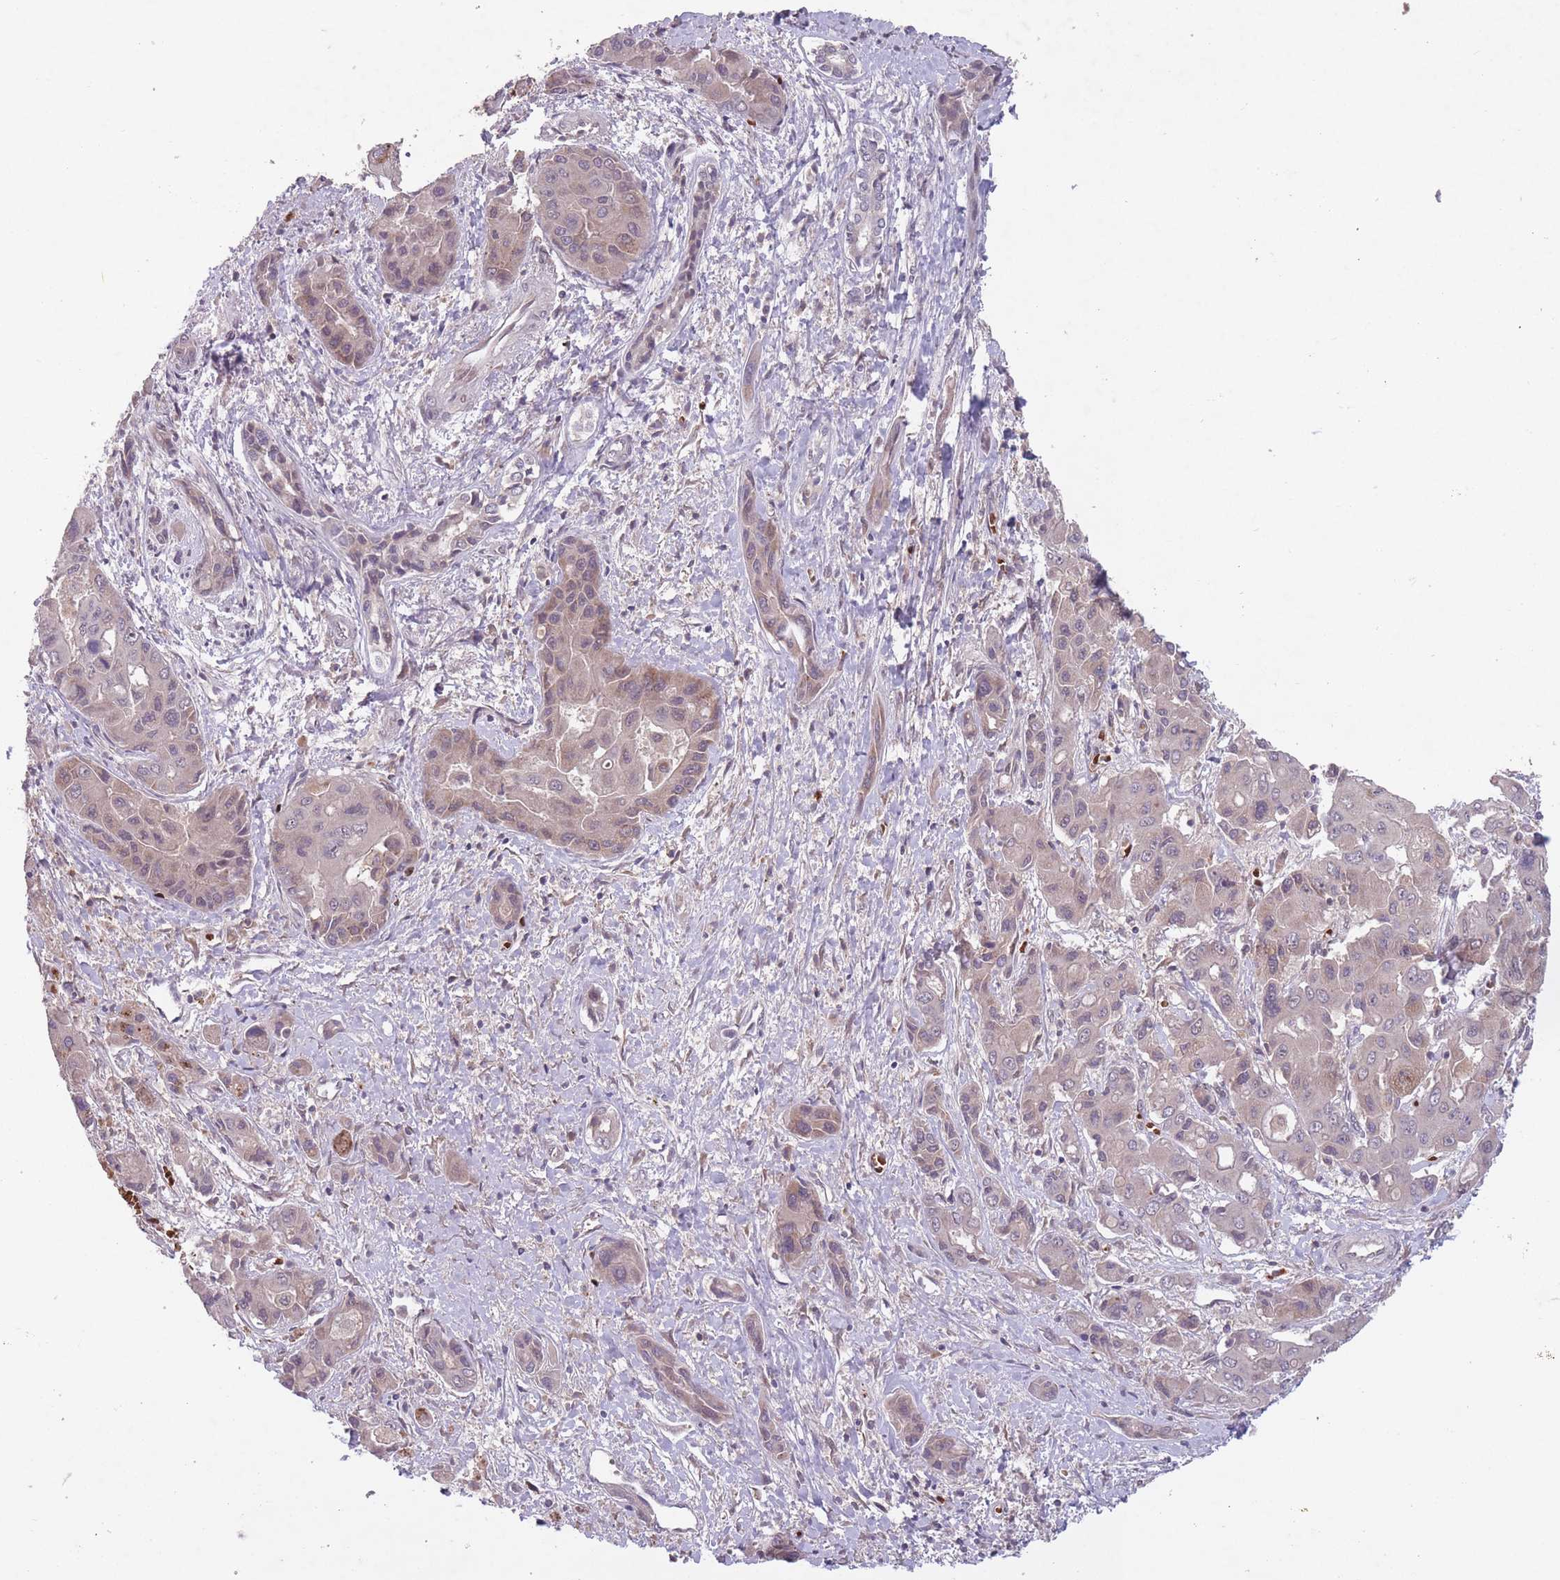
{"staining": {"intensity": "weak", "quantity": "<25%", "location": "cytoplasmic/membranous,nuclear"}, "tissue": "liver cancer", "cell_type": "Tumor cells", "image_type": "cancer", "snomed": [{"axis": "morphology", "description": "Cholangiocarcinoma"}, {"axis": "topography", "description": "Liver"}], "caption": "Liver cancer (cholangiocarcinoma) stained for a protein using IHC exhibits no staining tumor cells.", "gene": "SECTM1", "patient": {"sex": "male", "age": 67}}